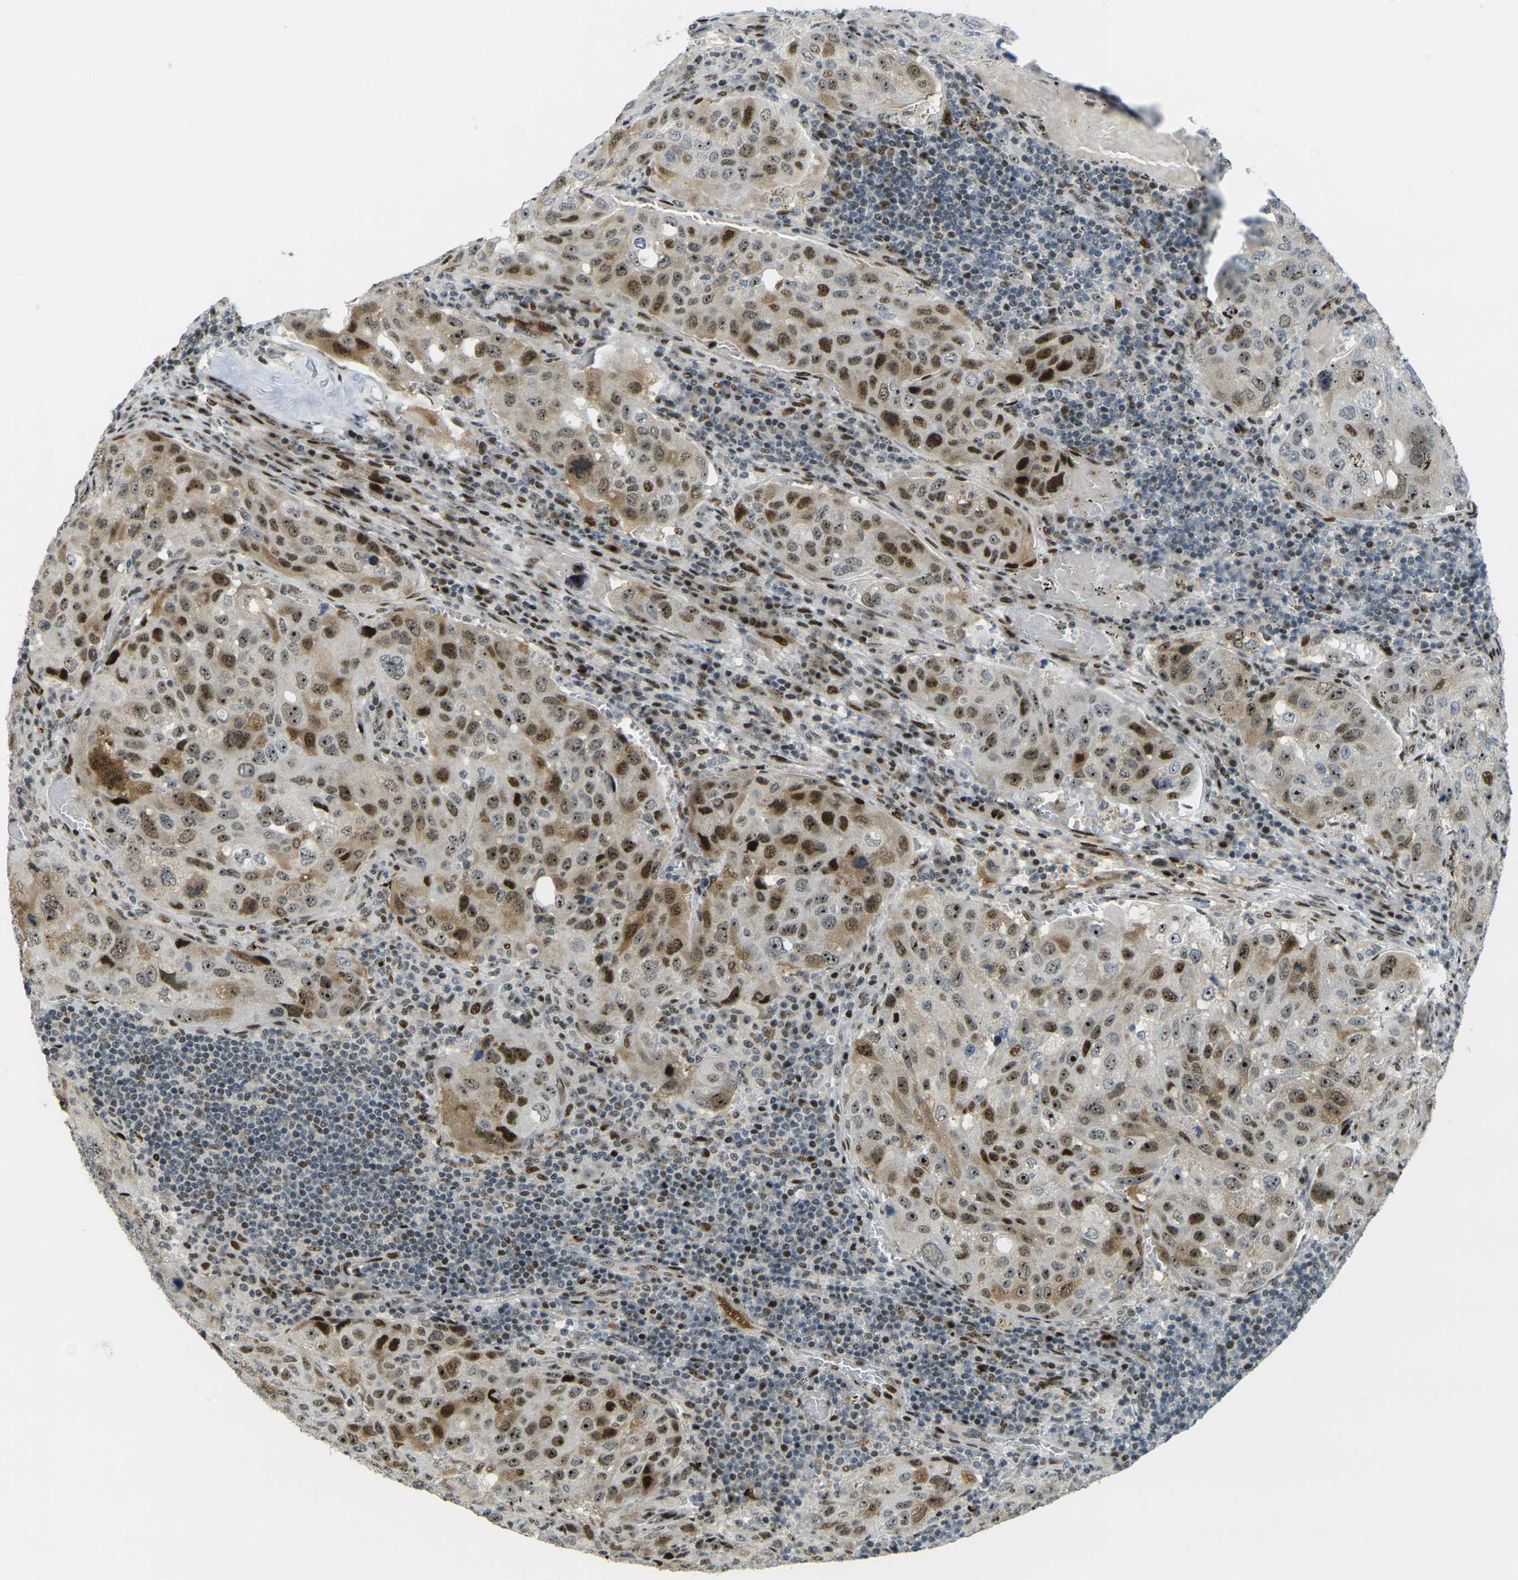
{"staining": {"intensity": "strong", "quantity": ">75%", "location": "cytoplasmic/membranous,nuclear"}, "tissue": "urothelial cancer", "cell_type": "Tumor cells", "image_type": "cancer", "snomed": [{"axis": "morphology", "description": "Urothelial carcinoma, High grade"}, {"axis": "topography", "description": "Lymph node"}, {"axis": "topography", "description": "Urinary bladder"}], "caption": "Strong cytoplasmic/membranous and nuclear positivity for a protein is identified in approximately >75% of tumor cells of urothelial cancer using immunohistochemistry.", "gene": "UBE2C", "patient": {"sex": "male", "age": 51}}